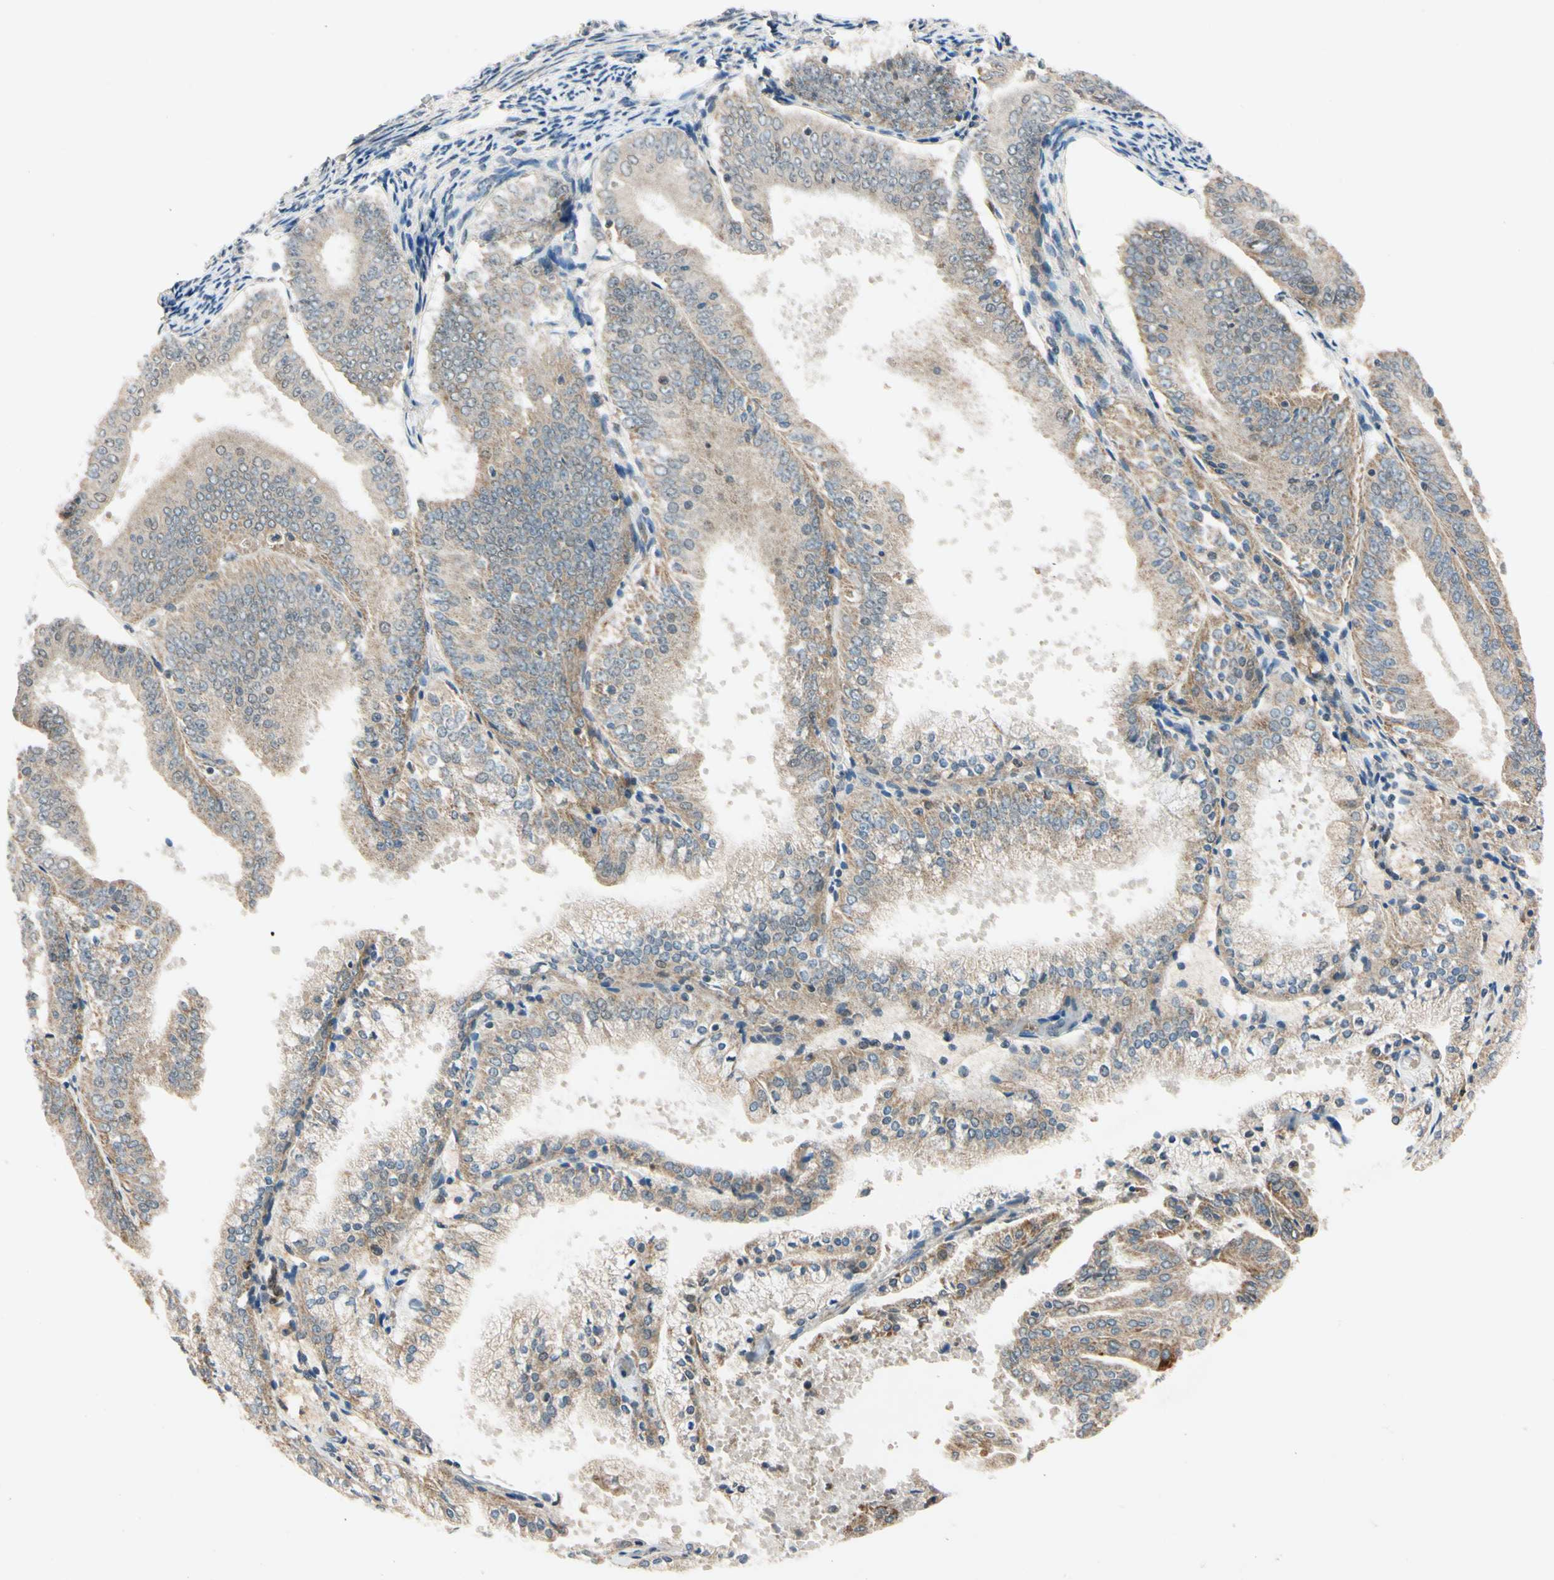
{"staining": {"intensity": "weak", "quantity": ">75%", "location": "cytoplasmic/membranous"}, "tissue": "endometrial cancer", "cell_type": "Tumor cells", "image_type": "cancer", "snomed": [{"axis": "morphology", "description": "Adenocarcinoma, NOS"}, {"axis": "topography", "description": "Endometrium"}], "caption": "Adenocarcinoma (endometrial) stained for a protein displays weak cytoplasmic/membranous positivity in tumor cells.", "gene": "RIOX2", "patient": {"sex": "female", "age": 63}}